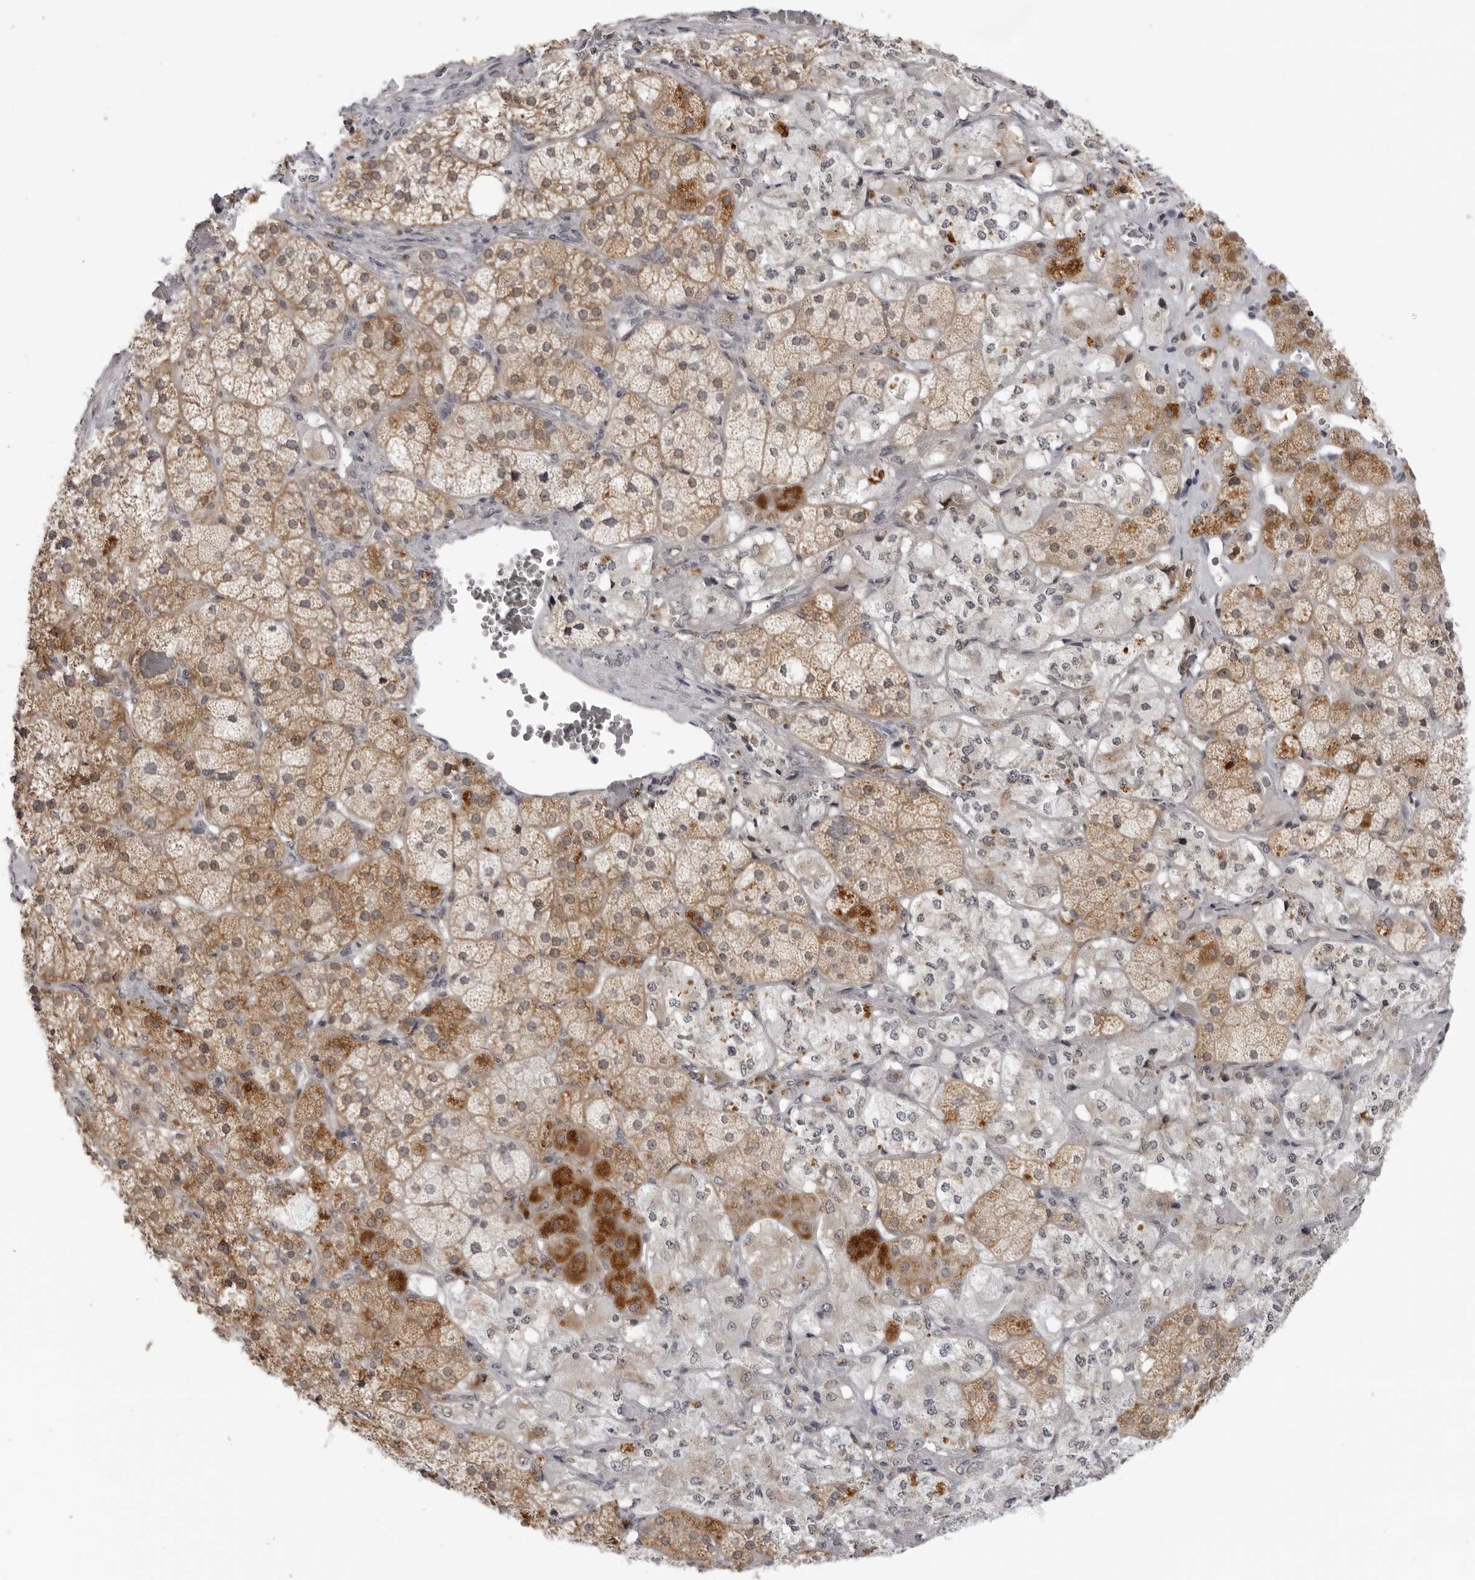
{"staining": {"intensity": "moderate", "quantity": ">75%", "location": "cytoplasmic/membranous"}, "tissue": "adrenal gland", "cell_type": "Glandular cells", "image_type": "normal", "snomed": [{"axis": "morphology", "description": "Normal tissue, NOS"}, {"axis": "topography", "description": "Adrenal gland"}], "caption": "Immunohistochemistry (DAB) staining of normal human adrenal gland displays moderate cytoplasmic/membranous protein staining in approximately >75% of glandular cells. (Brightfield microscopy of DAB IHC at high magnification).", "gene": "ACP6", "patient": {"sex": "male", "age": 57}}